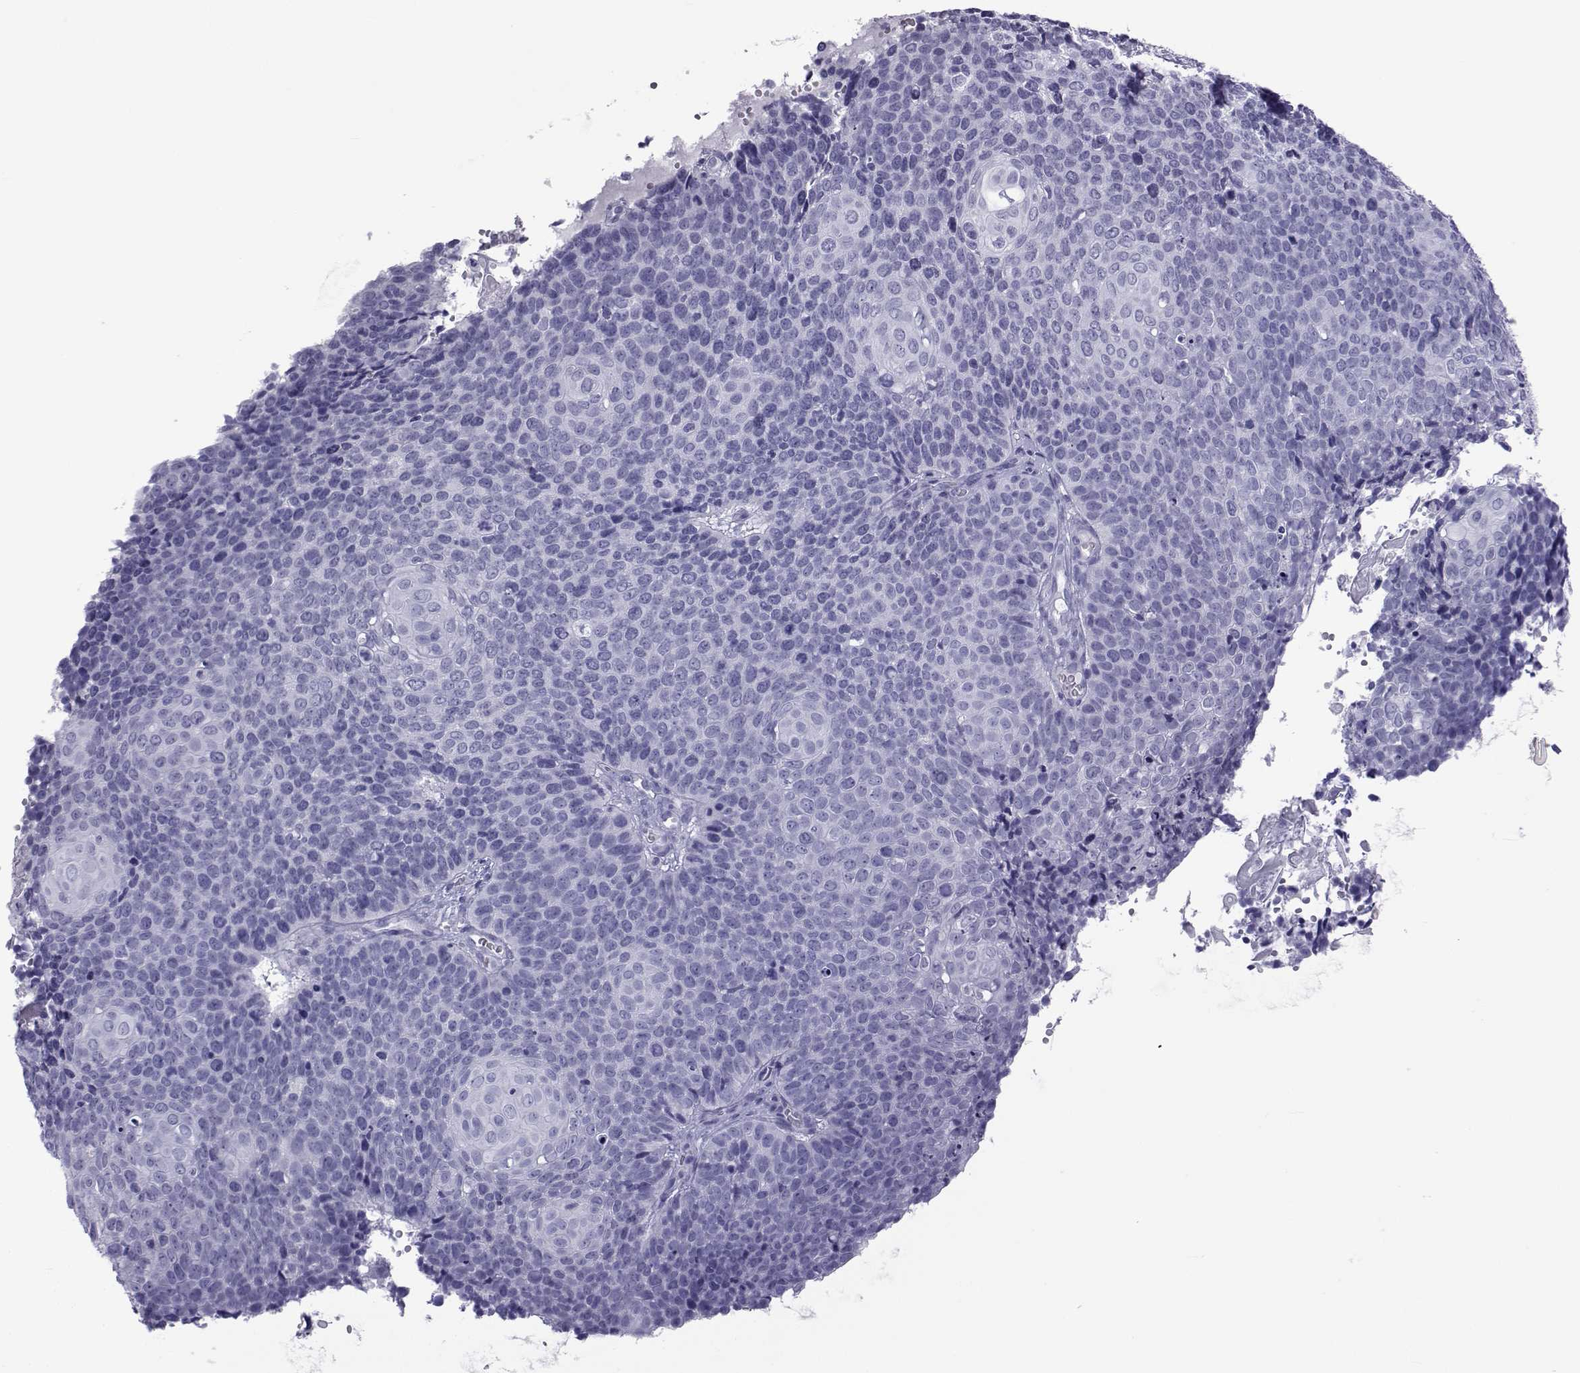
{"staining": {"intensity": "negative", "quantity": "none", "location": "none"}, "tissue": "cervical cancer", "cell_type": "Tumor cells", "image_type": "cancer", "snomed": [{"axis": "morphology", "description": "Squamous cell carcinoma, NOS"}, {"axis": "topography", "description": "Cervix"}], "caption": "A micrograph of human squamous cell carcinoma (cervical) is negative for staining in tumor cells.", "gene": "ACTL7A", "patient": {"sex": "female", "age": 39}}